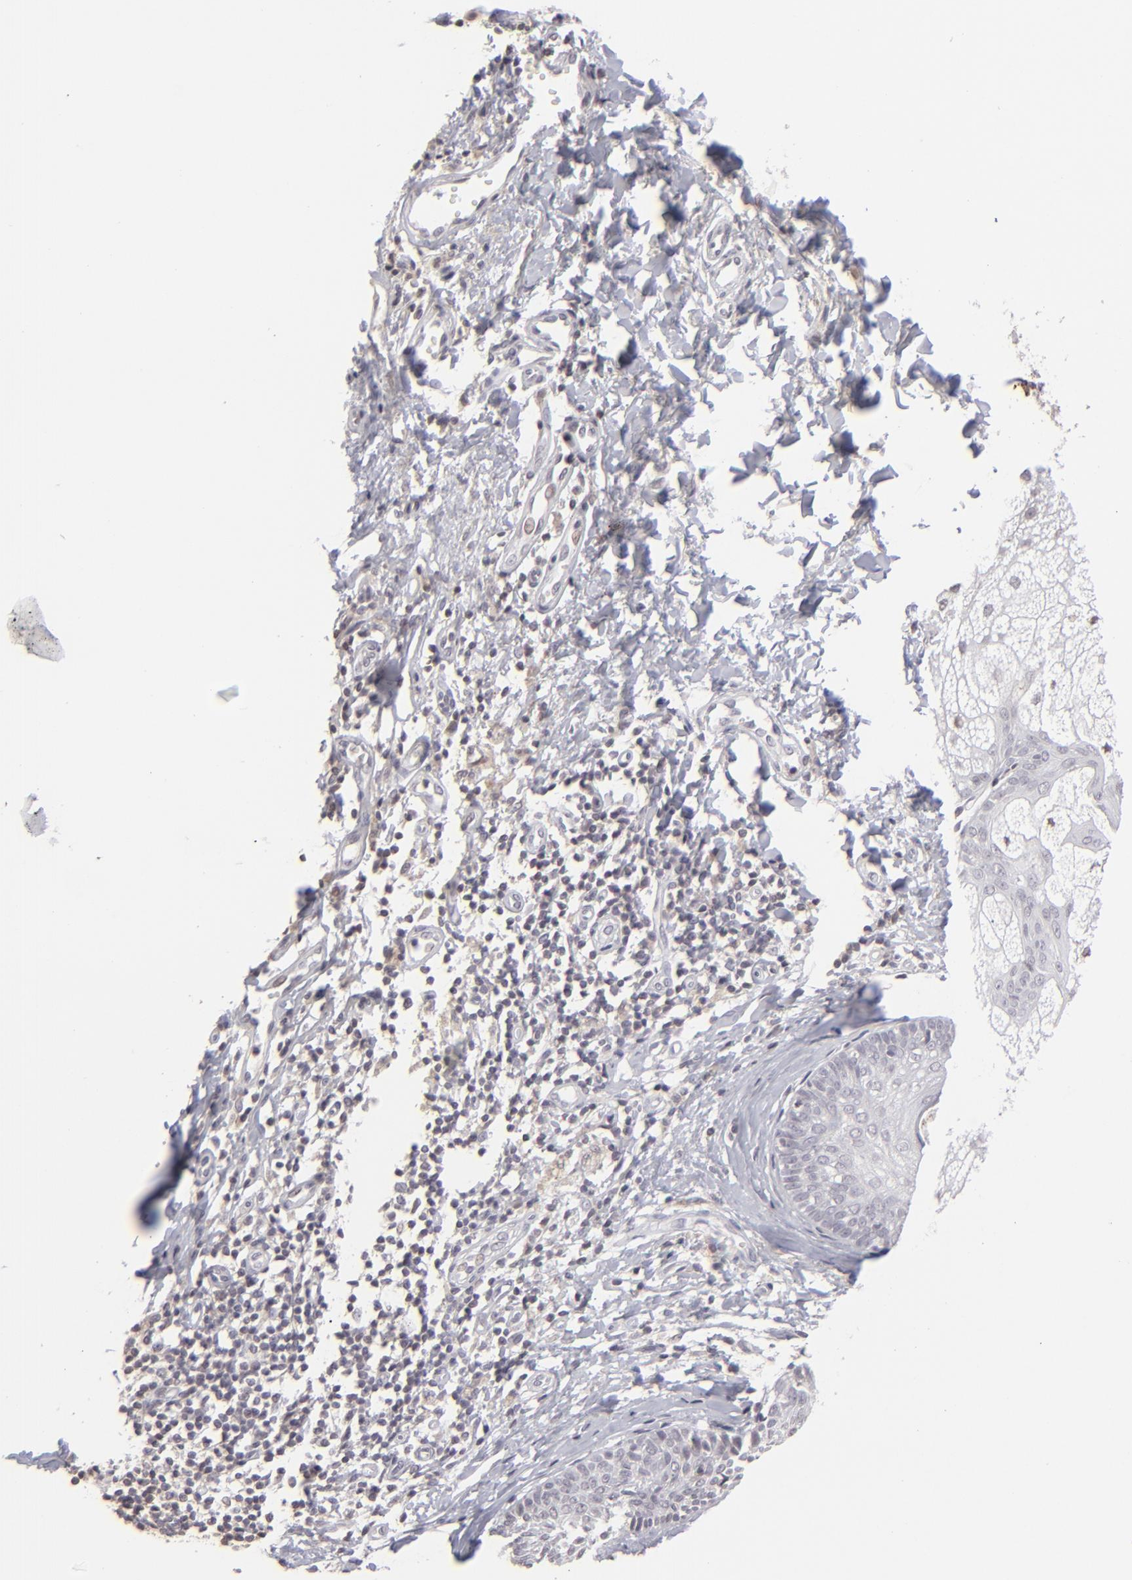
{"staining": {"intensity": "negative", "quantity": "none", "location": "none"}, "tissue": "melanoma", "cell_type": "Tumor cells", "image_type": "cancer", "snomed": [{"axis": "morphology", "description": "Malignant melanoma, NOS"}, {"axis": "topography", "description": "Skin"}], "caption": "An immunohistochemistry image of melanoma is shown. There is no staining in tumor cells of melanoma.", "gene": "CLDN2", "patient": {"sex": "male", "age": 23}}